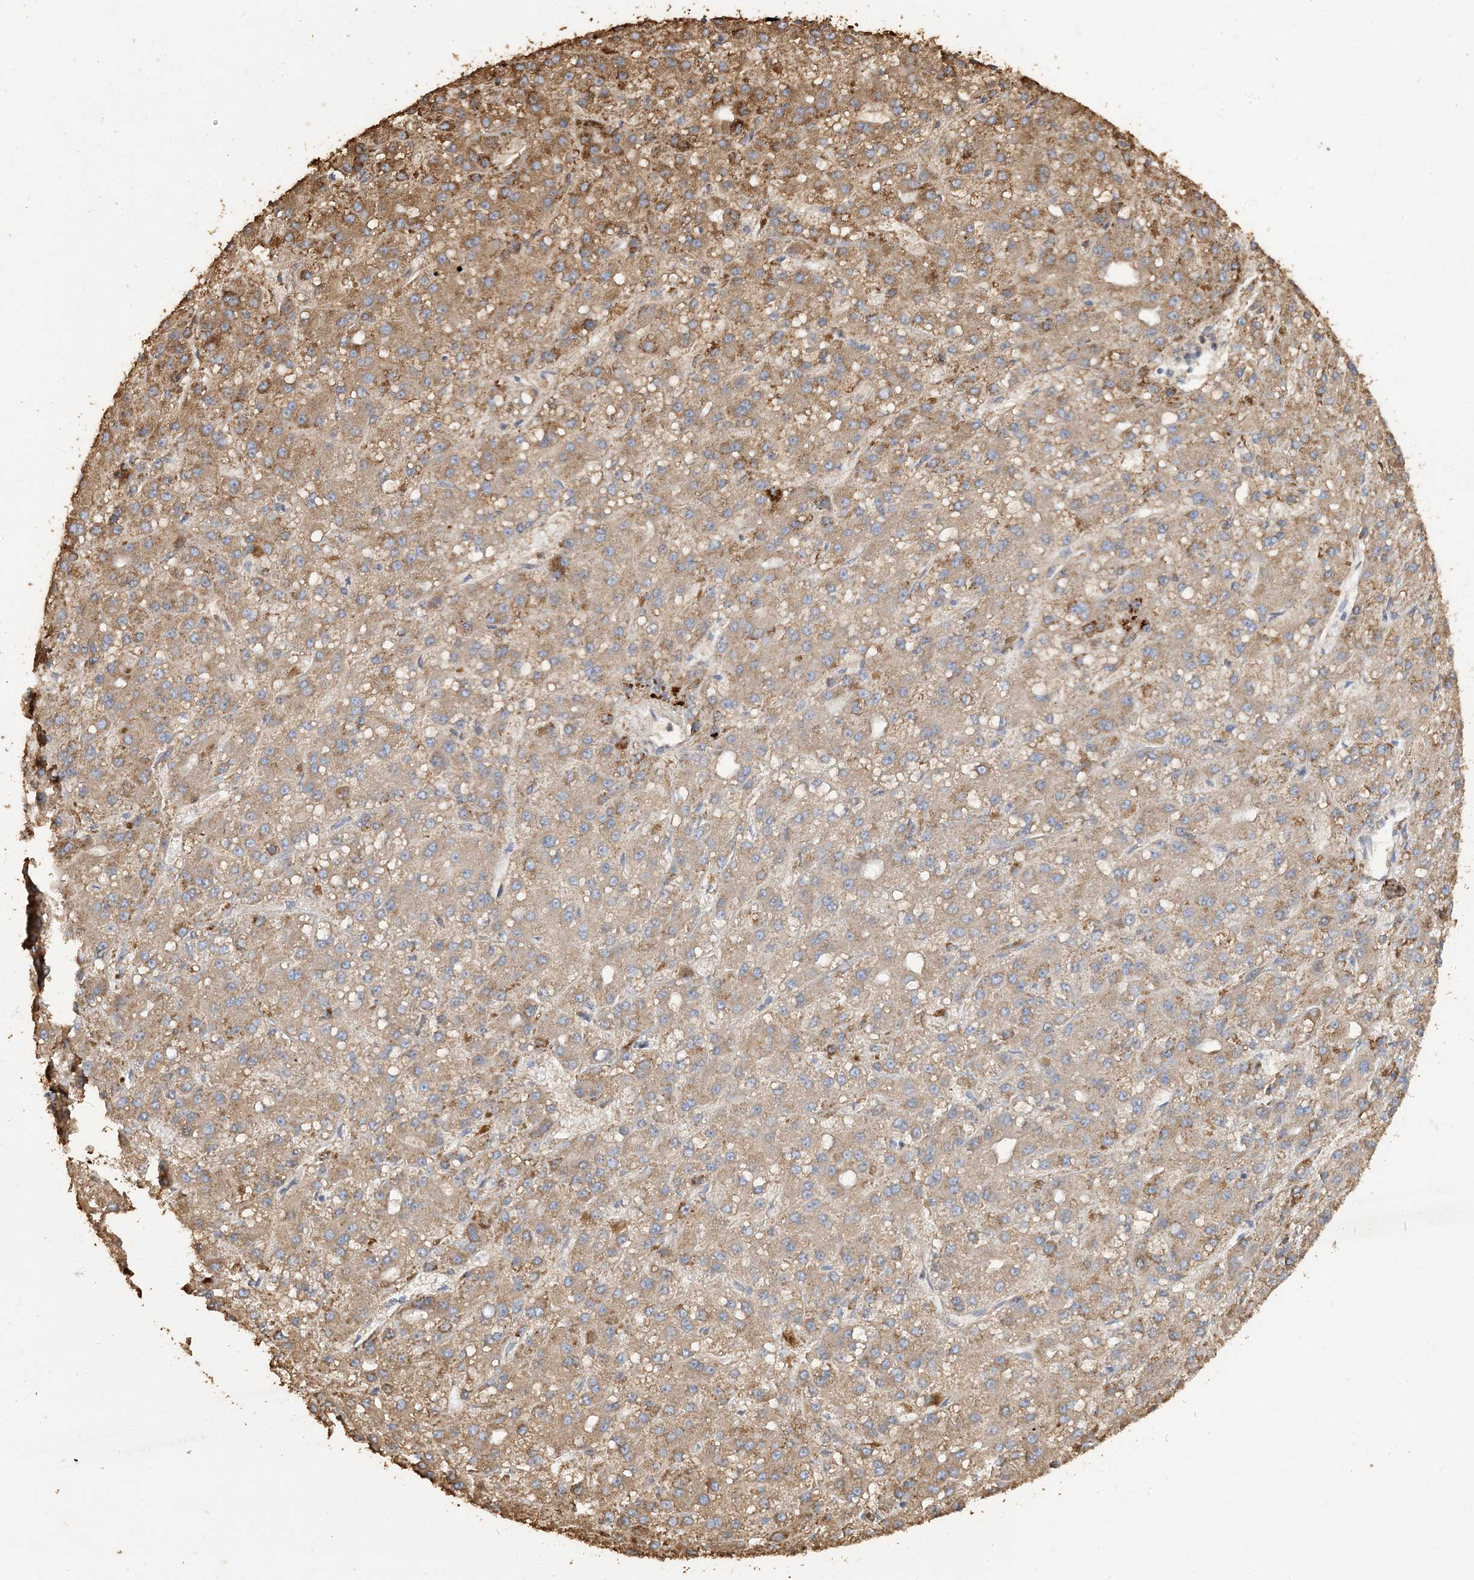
{"staining": {"intensity": "moderate", "quantity": ">75%", "location": "cytoplasmic/membranous"}, "tissue": "liver cancer", "cell_type": "Tumor cells", "image_type": "cancer", "snomed": [{"axis": "morphology", "description": "Carcinoma, Hepatocellular, NOS"}, {"axis": "topography", "description": "Liver"}], "caption": "Liver cancer stained with a protein marker shows moderate staining in tumor cells.", "gene": "SFMBT2", "patient": {"sex": "male", "age": 67}}